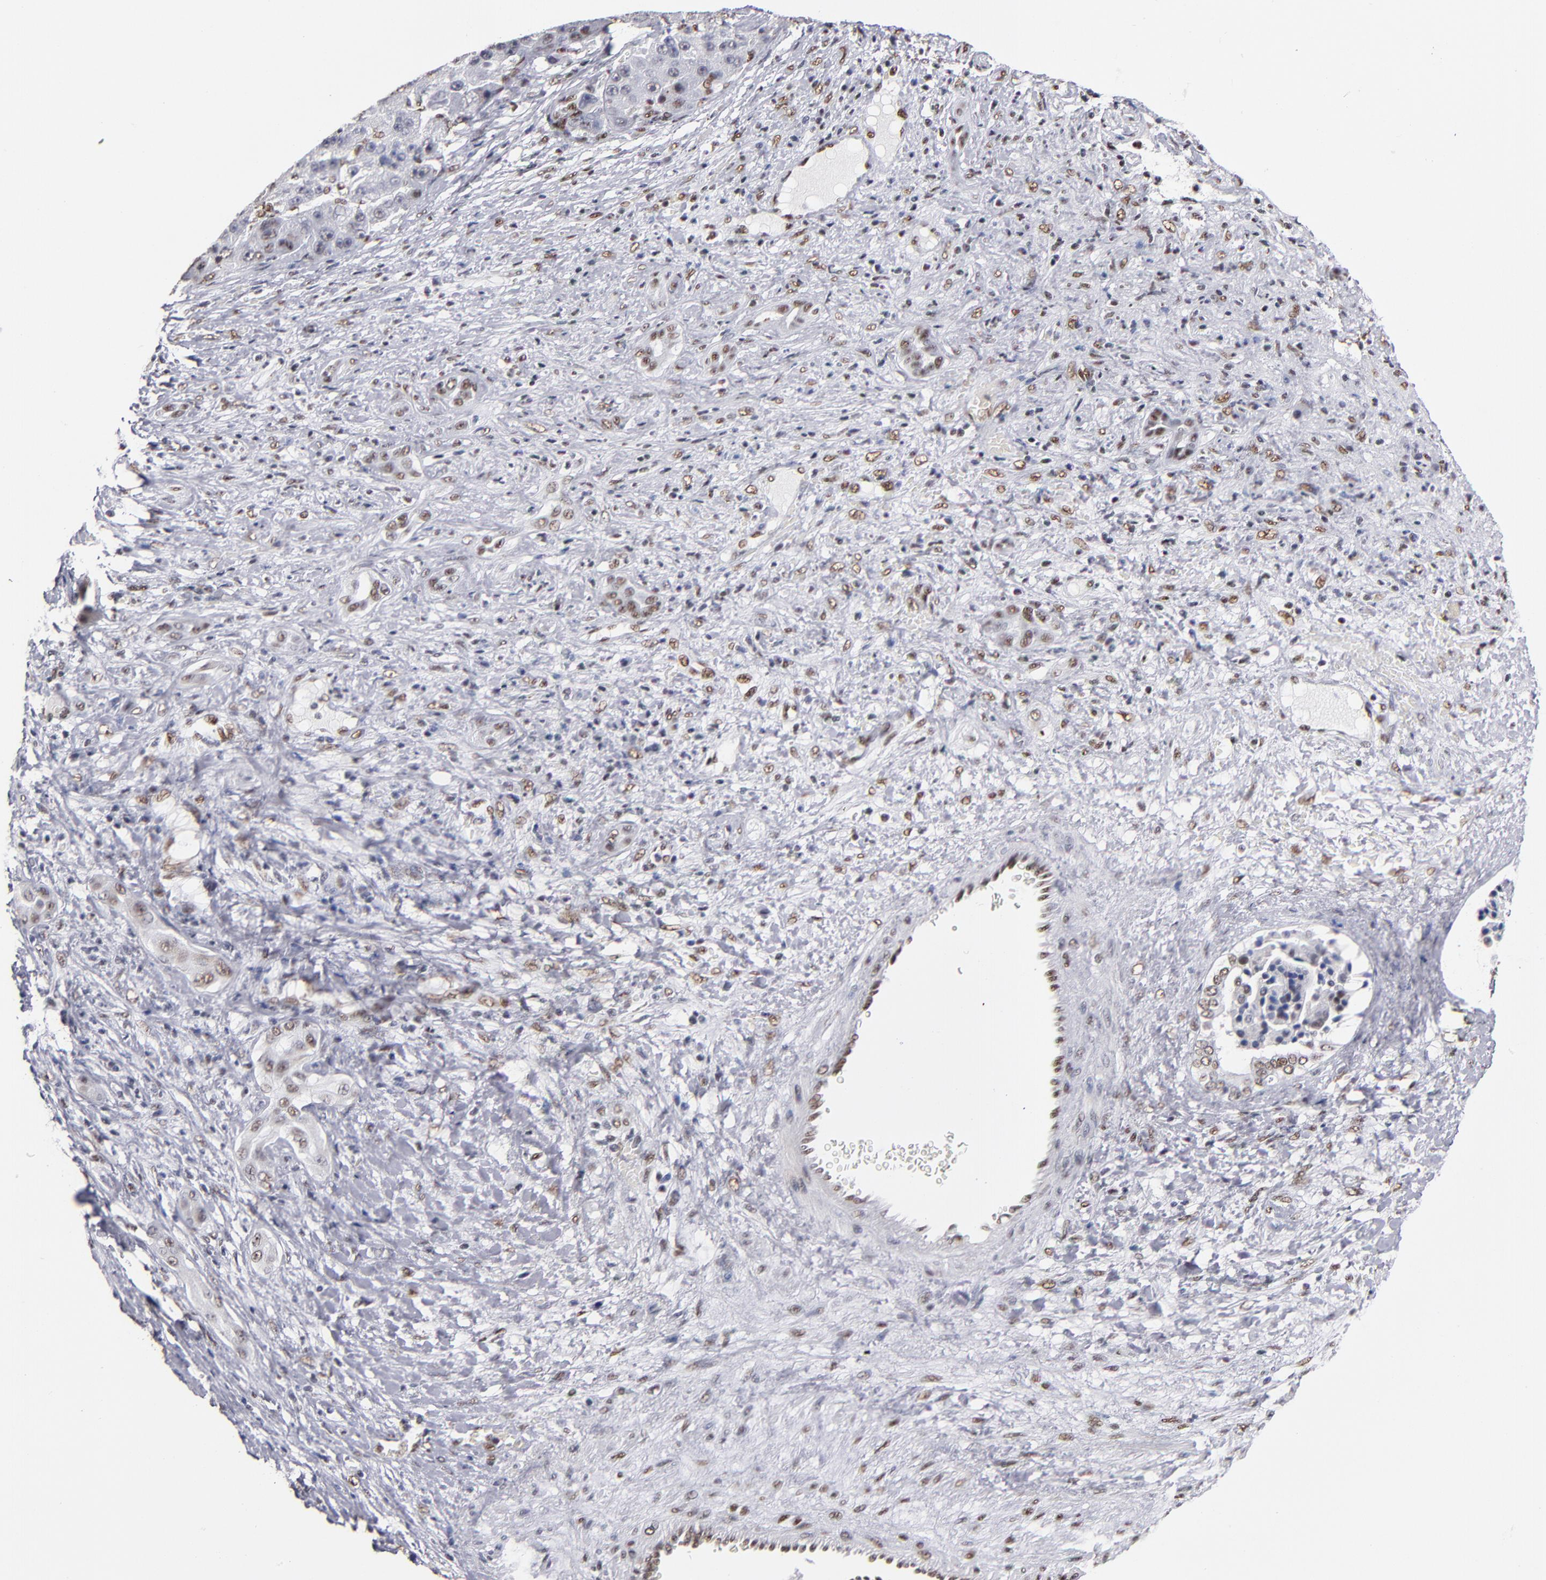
{"staining": {"intensity": "moderate", "quantity": "25%-75%", "location": "nuclear"}, "tissue": "liver cancer", "cell_type": "Tumor cells", "image_type": "cancer", "snomed": [{"axis": "morphology", "description": "Carcinoma, Hepatocellular, NOS"}, {"axis": "topography", "description": "Liver"}], "caption": "Protein expression analysis of liver hepatocellular carcinoma demonstrates moderate nuclear staining in approximately 25%-75% of tumor cells.", "gene": "MN1", "patient": {"sex": "male", "age": 76}}